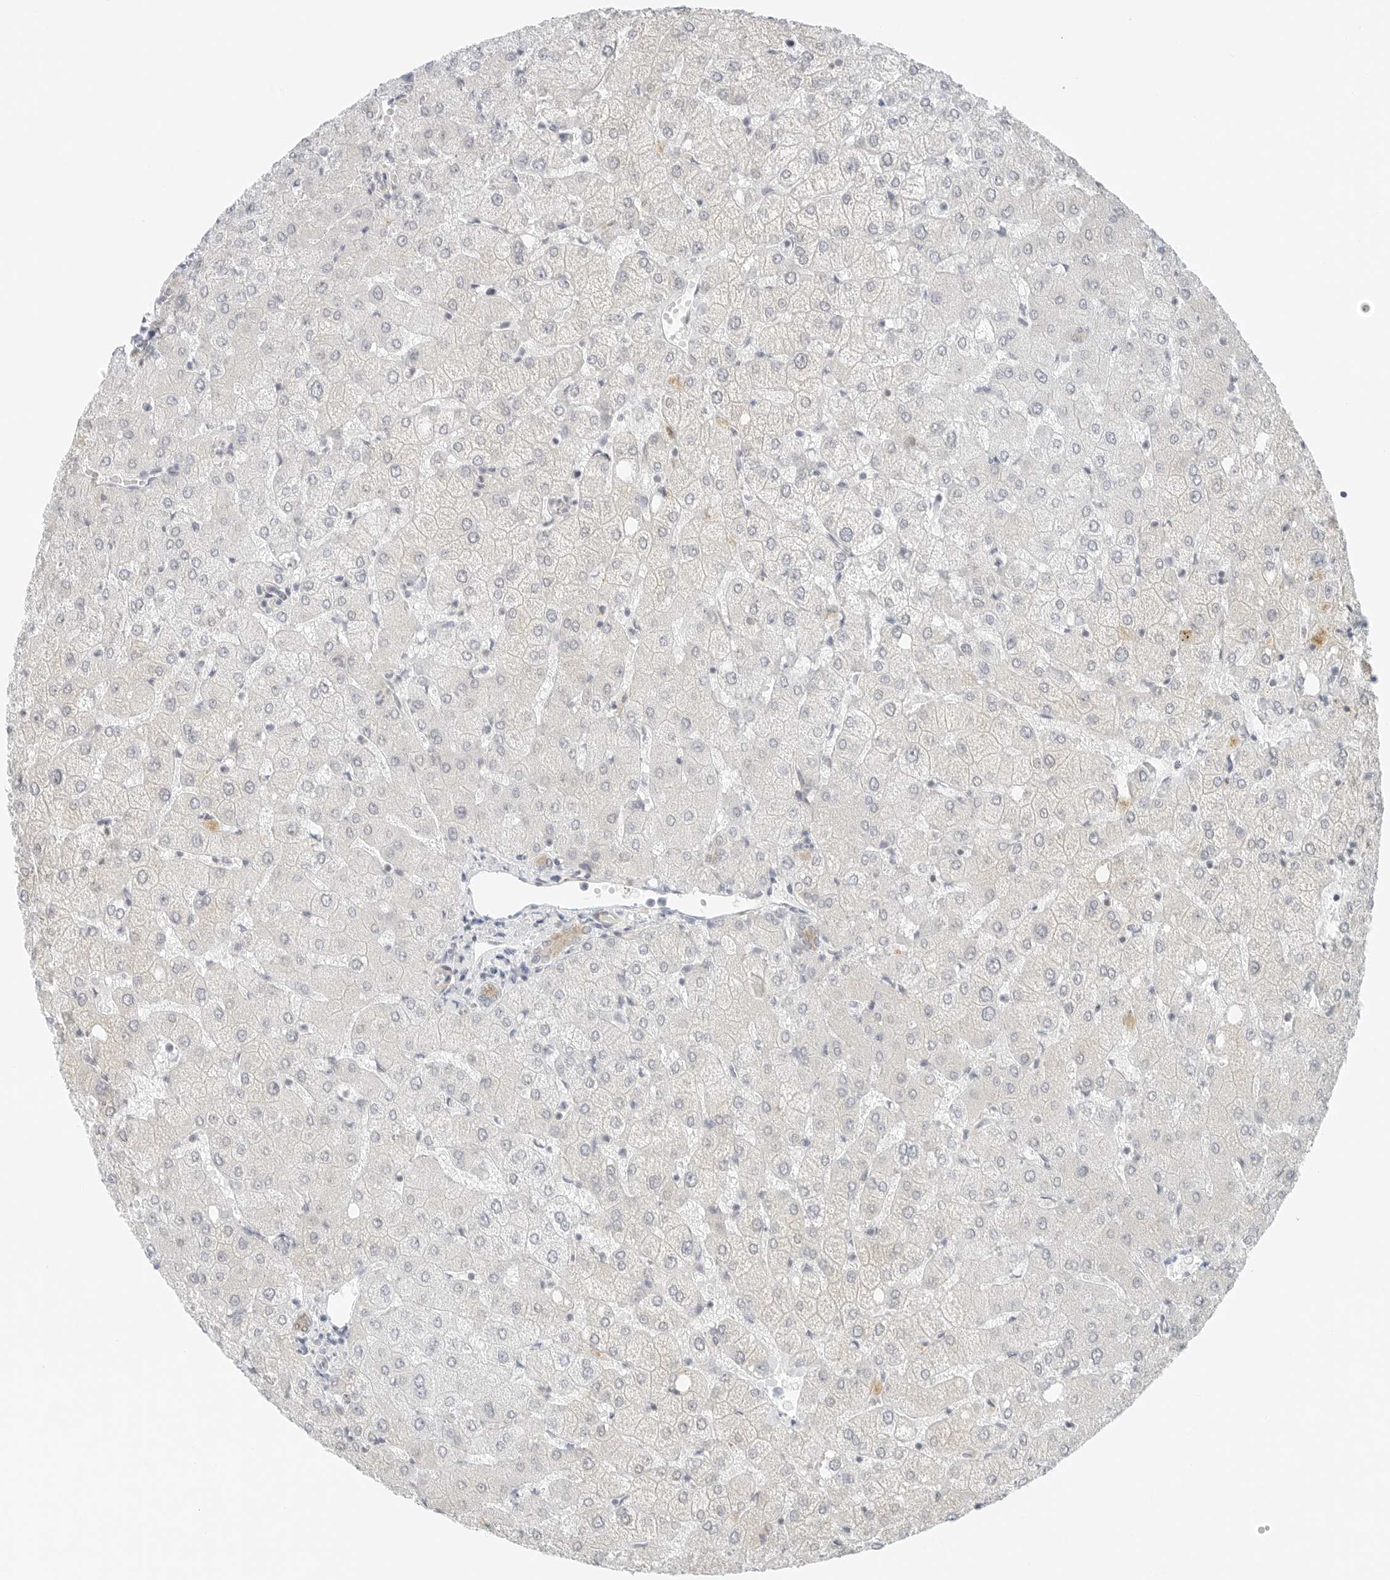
{"staining": {"intensity": "moderate", "quantity": ">75%", "location": "cytoplasmic/membranous"}, "tissue": "liver", "cell_type": "Cholangiocytes", "image_type": "normal", "snomed": [{"axis": "morphology", "description": "Normal tissue, NOS"}, {"axis": "topography", "description": "Liver"}], "caption": "Cholangiocytes reveal moderate cytoplasmic/membranous positivity in approximately >75% of cells in normal liver. Immunohistochemistry (ihc) stains the protein of interest in brown and the nuclei are stained blue.", "gene": "IQCC", "patient": {"sex": "female", "age": 54}}